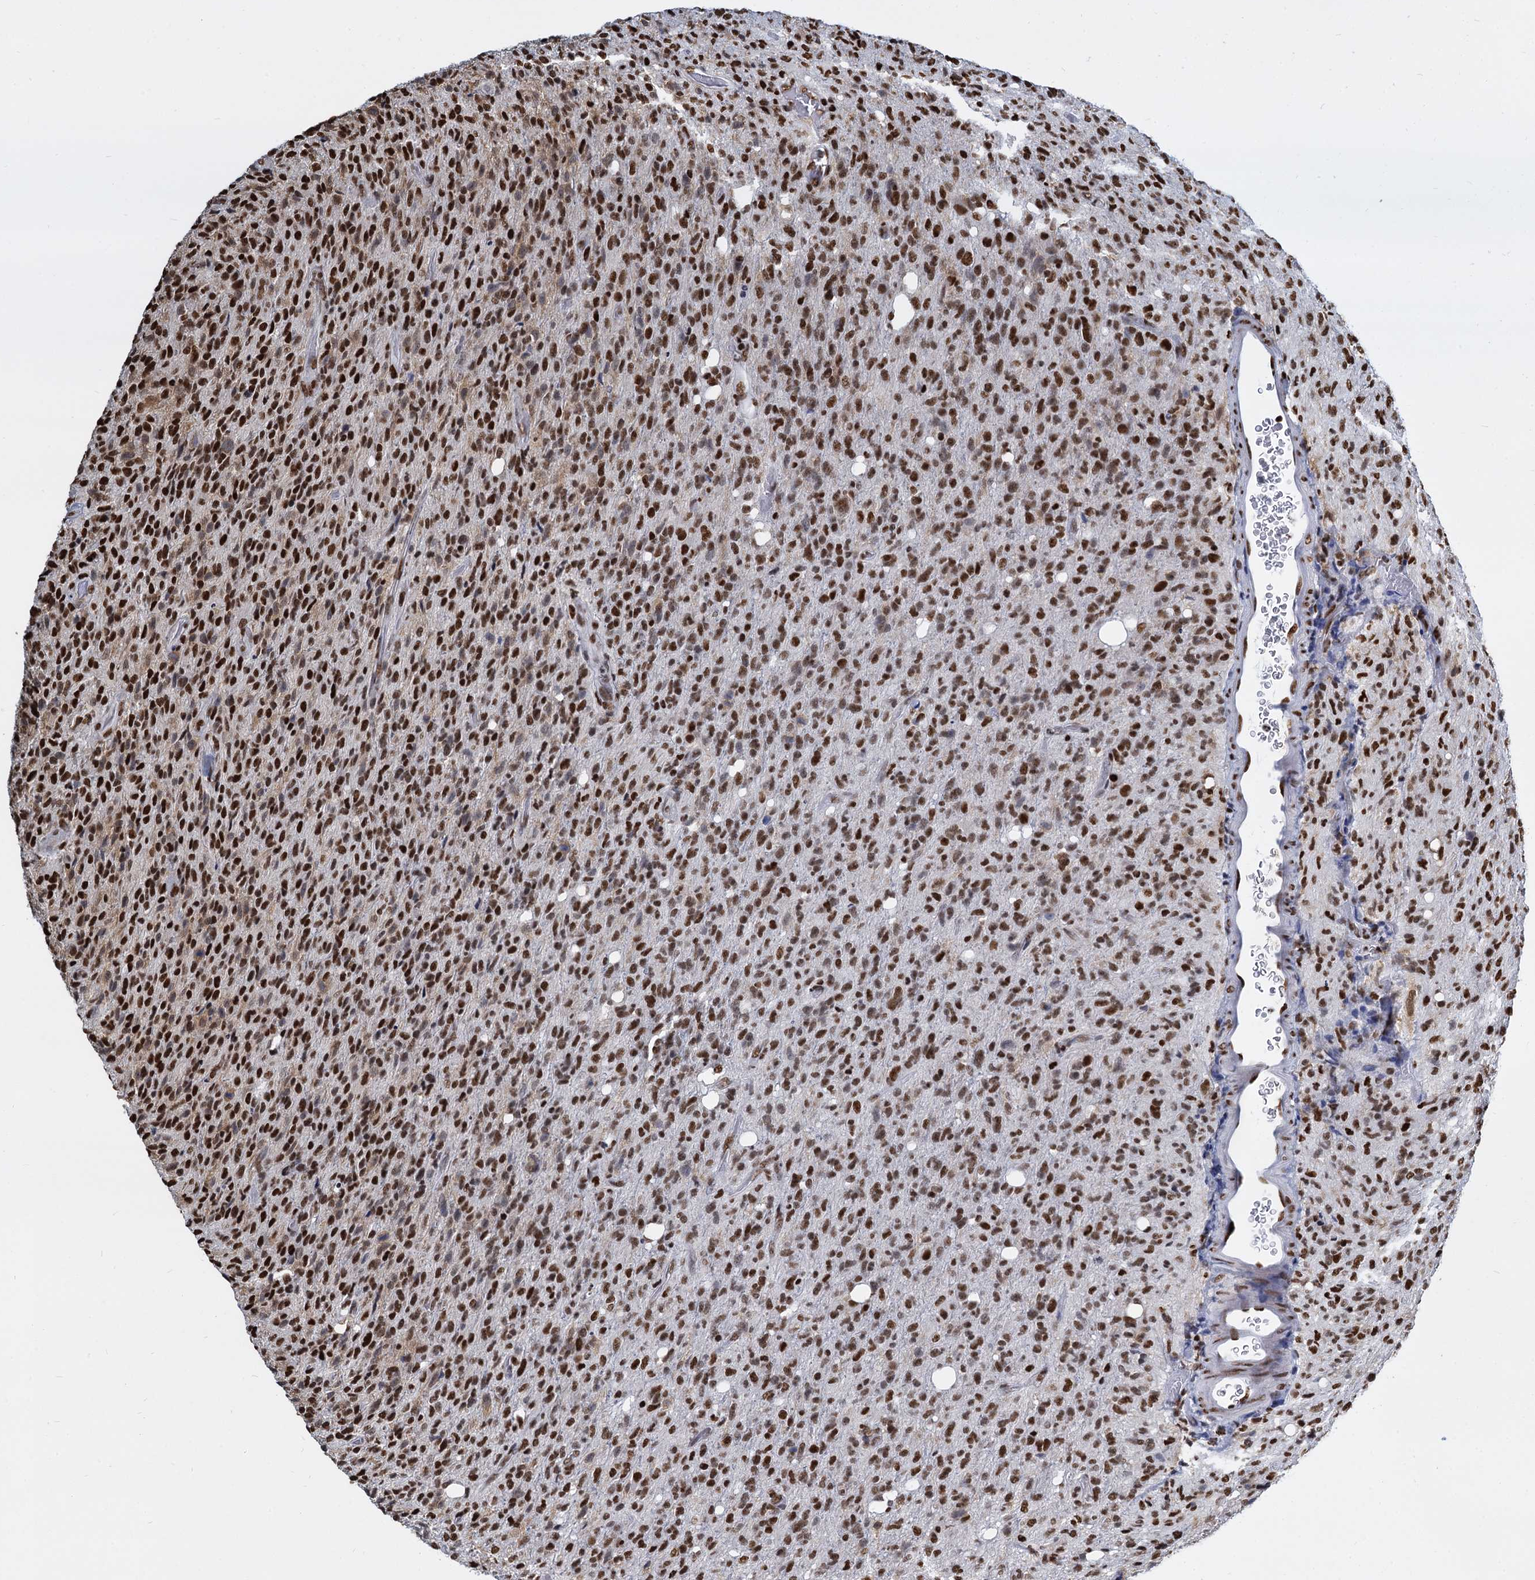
{"staining": {"intensity": "strong", "quantity": ">75%", "location": "nuclear"}, "tissue": "glioma", "cell_type": "Tumor cells", "image_type": "cancer", "snomed": [{"axis": "morphology", "description": "Glioma, malignant, High grade"}, {"axis": "topography", "description": "Brain"}], "caption": "There is high levels of strong nuclear positivity in tumor cells of glioma, as demonstrated by immunohistochemical staining (brown color).", "gene": "DCPS", "patient": {"sex": "female", "age": 57}}